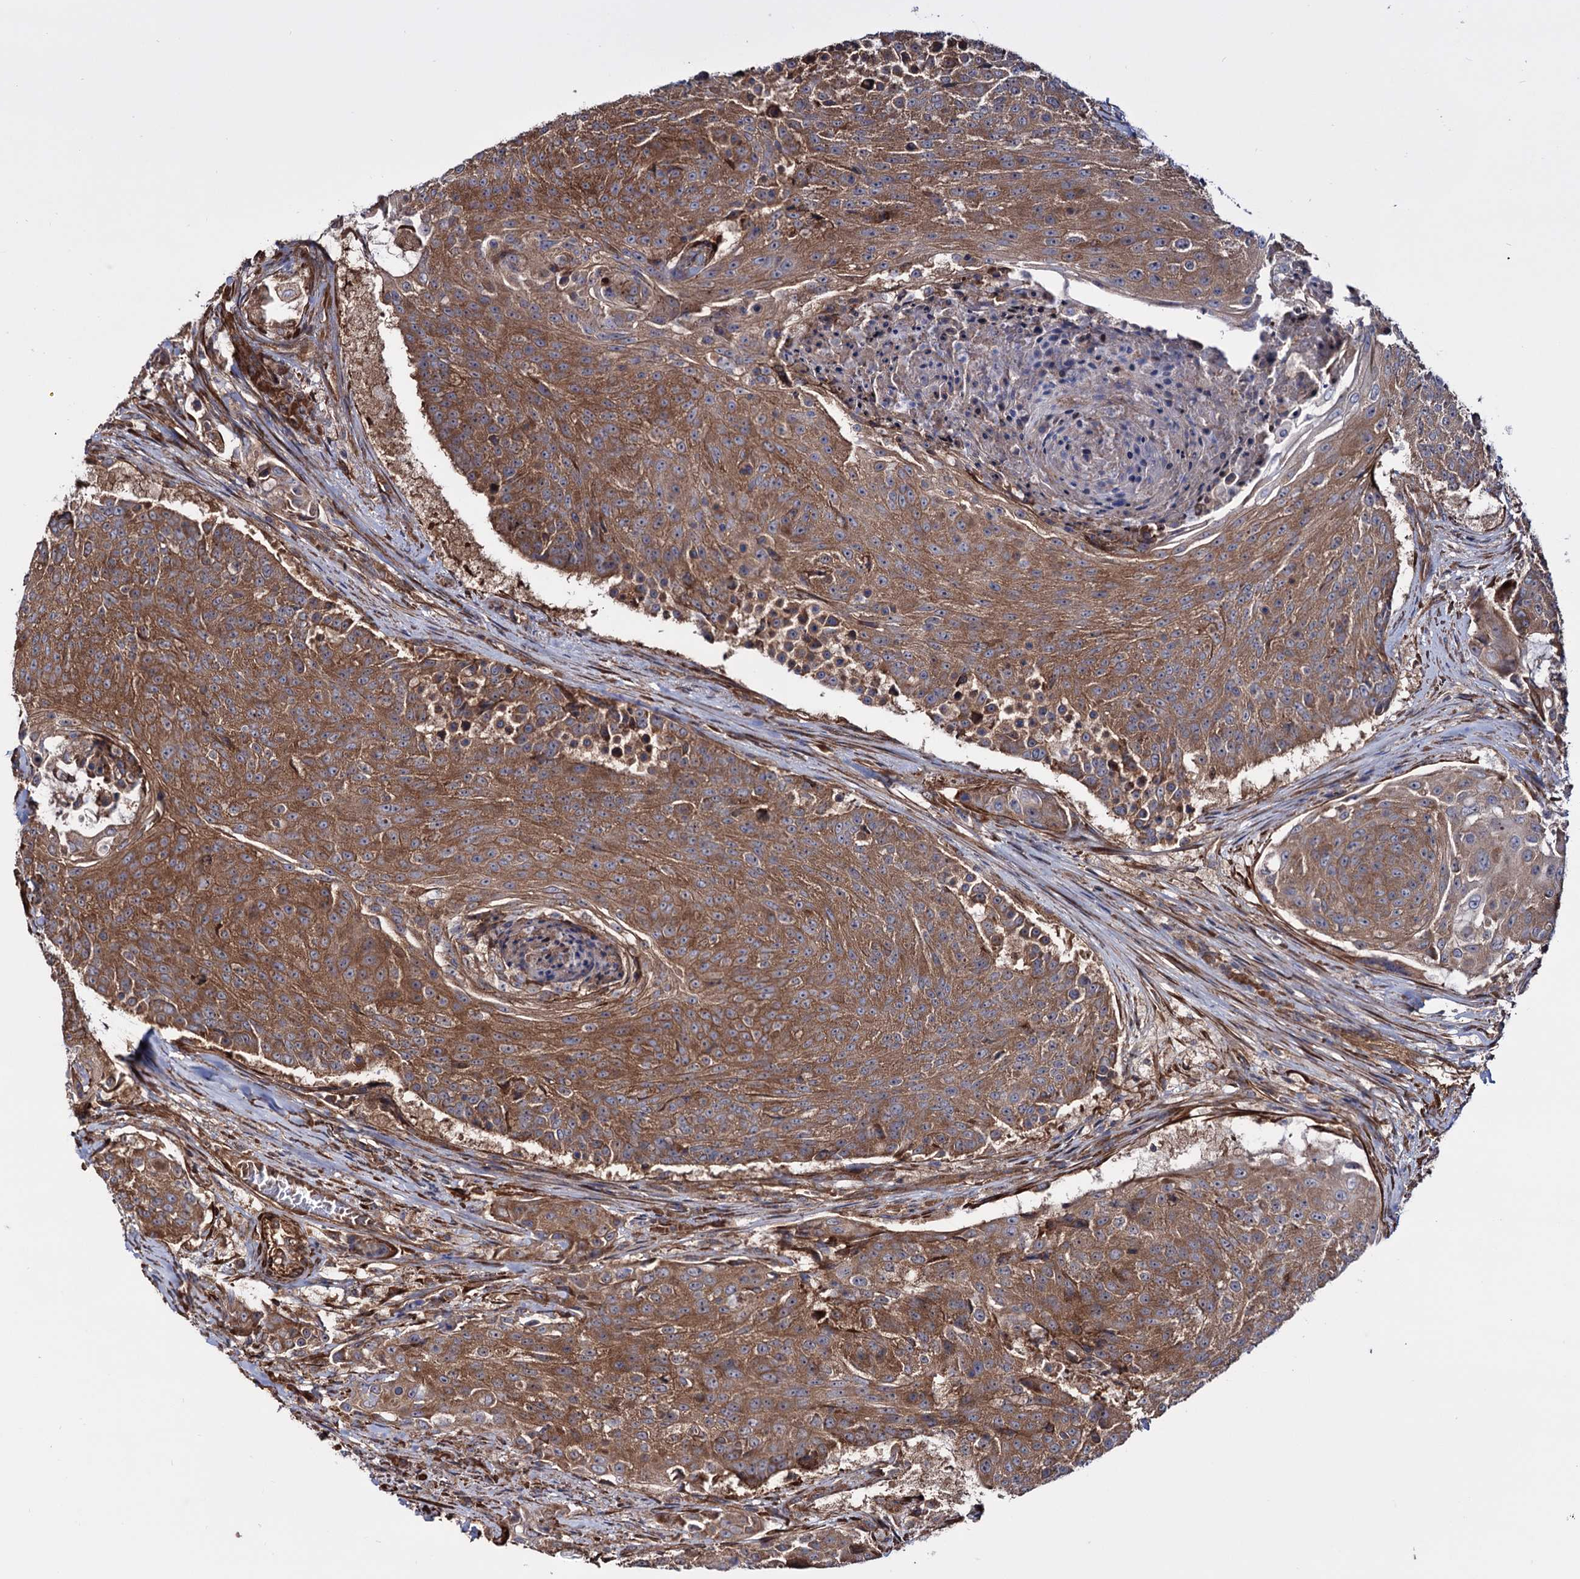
{"staining": {"intensity": "moderate", "quantity": ">75%", "location": "cytoplasmic/membranous"}, "tissue": "urothelial cancer", "cell_type": "Tumor cells", "image_type": "cancer", "snomed": [{"axis": "morphology", "description": "Urothelial carcinoma, High grade"}, {"axis": "topography", "description": "Urinary bladder"}], "caption": "This image displays urothelial cancer stained with immunohistochemistry (IHC) to label a protein in brown. The cytoplasmic/membranous of tumor cells show moderate positivity for the protein. Nuclei are counter-stained blue.", "gene": "FERMT2", "patient": {"sex": "female", "age": 63}}